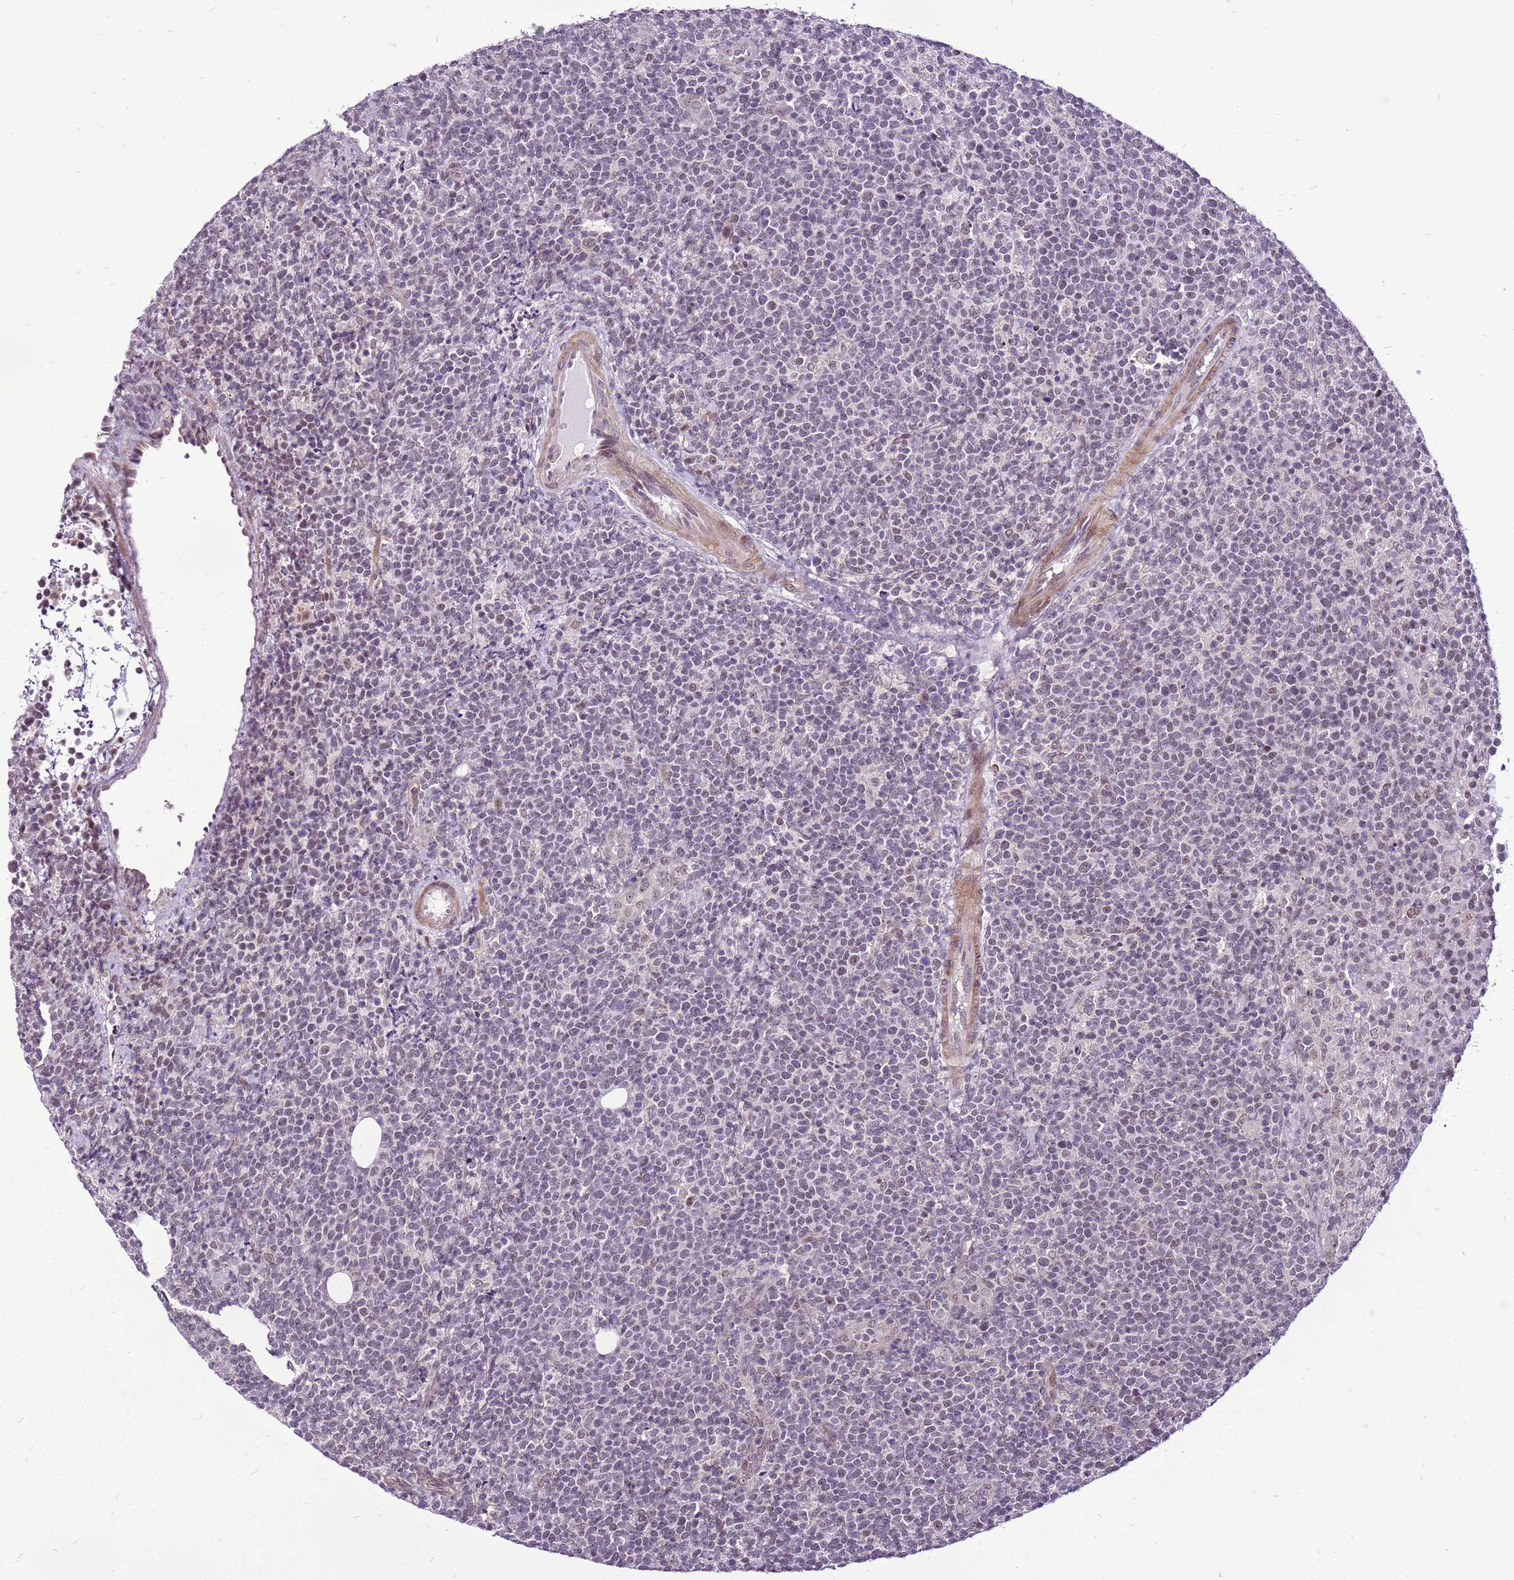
{"staining": {"intensity": "weak", "quantity": "<25%", "location": "nuclear"}, "tissue": "lymphoma", "cell_type": "Tumor cells", "image_type": "cancer", "snomed": [{"axis": "morphology", "description": "Malignant lymphoma, non-Hodgkin's type, High grade"}, {"axis": "topography", "description": "Lymph node"}], "caption": "Tumor cells are negative for brown protein staining in lymphoma.", "gene": "CCDC166", "patient": {"sex": "male", "age": 61}}